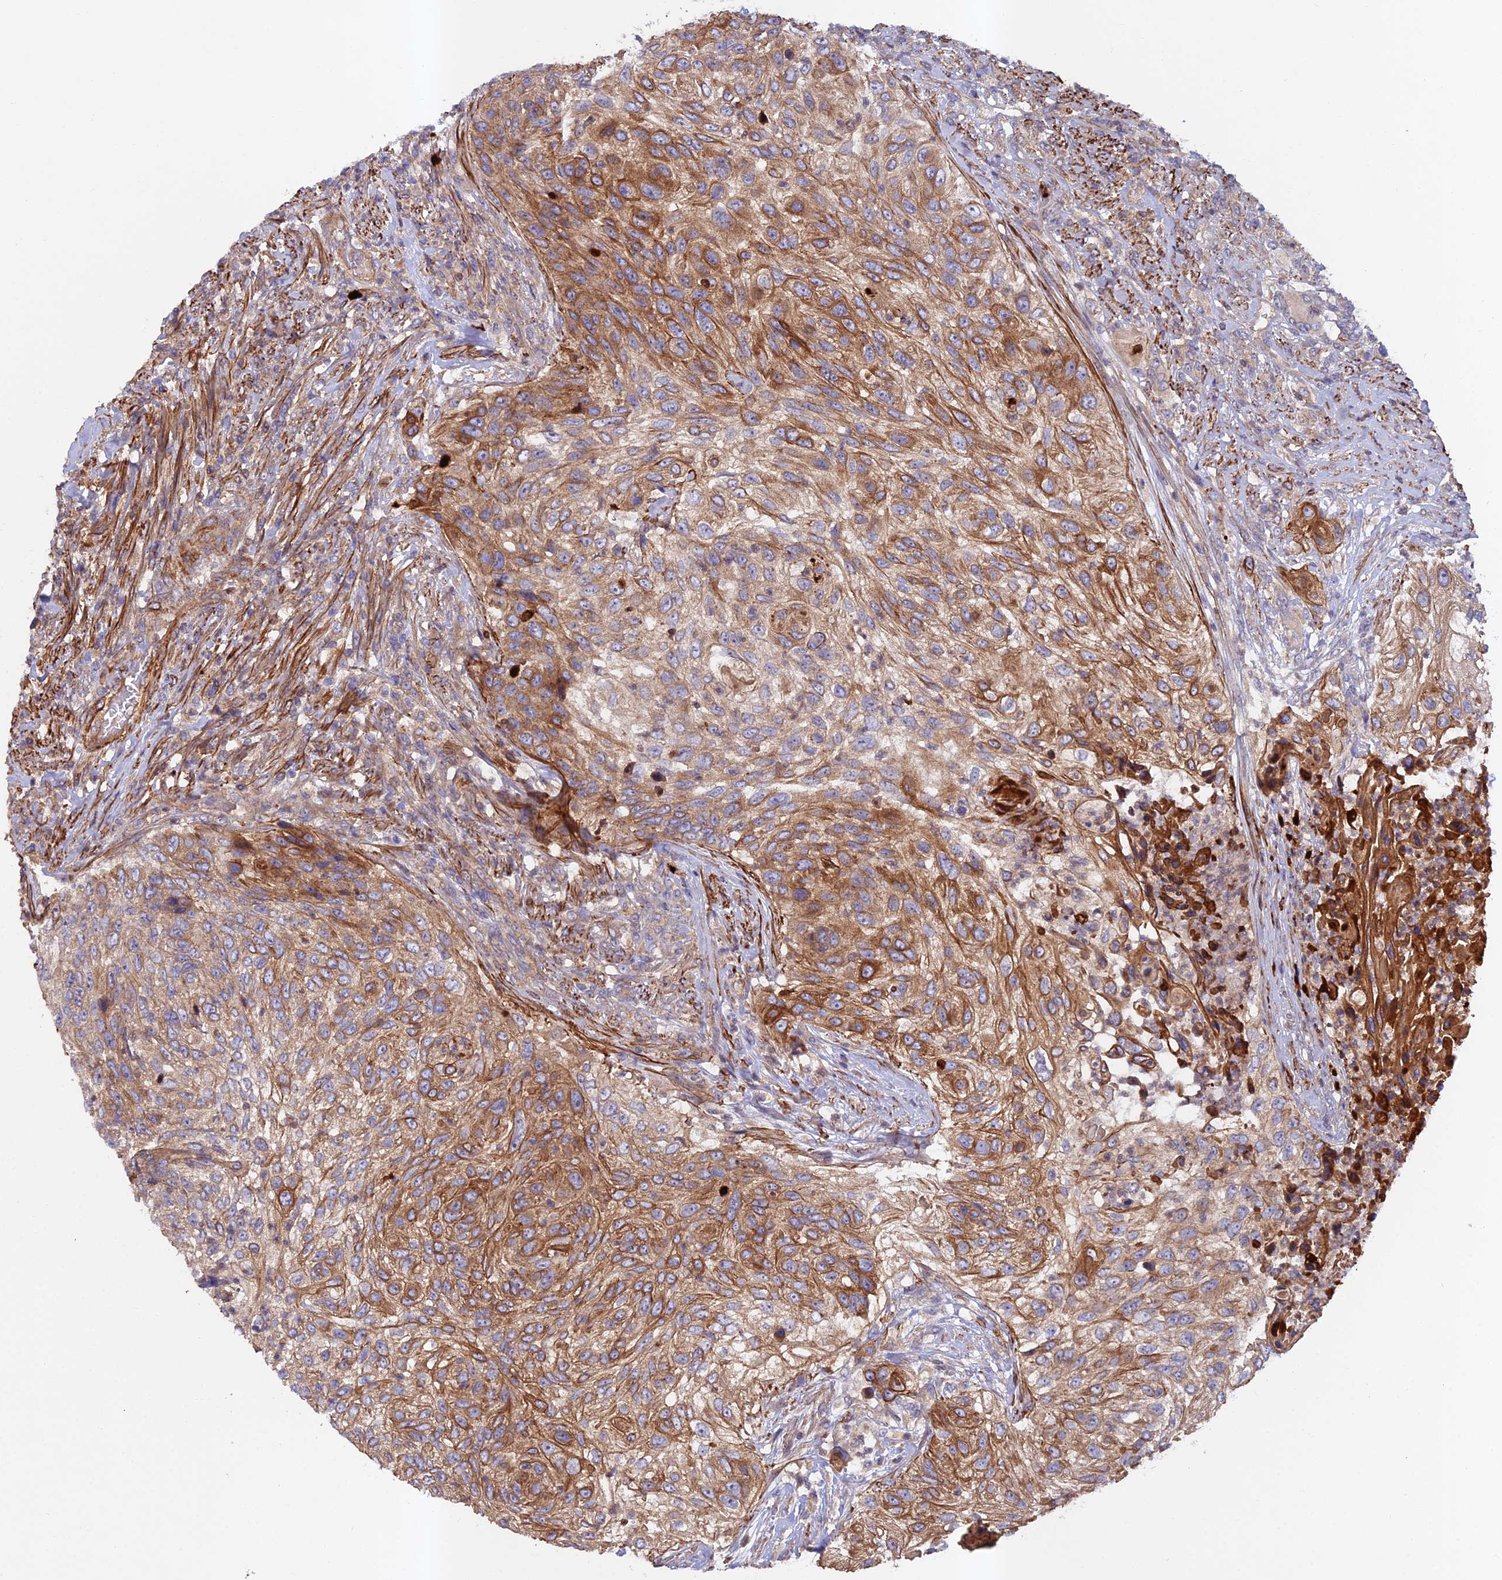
{"staining": {"intensity": "moderate", "quantity": ">75%", "location": "cytoplasmic/membranous"}, "tissue": "urothelial cancer", "cell_type": "Tumor cells", "image_type": "cancer", "snomed": [{"axis": "morphology", "description": "Urothelial carcinoma, High grade"}, {"axis": "topography", "description": "Urinary bladder"}], "caption": "Urothelial cancer stained for a protein reveals moderate cytoplasmic/membranous positivity in tumor cells. The protein of interest is shown in brown color, while the nuclei are stained blue.", "gene": "RALGAPA2", "patient": {"sex": "female", "age": 60}}